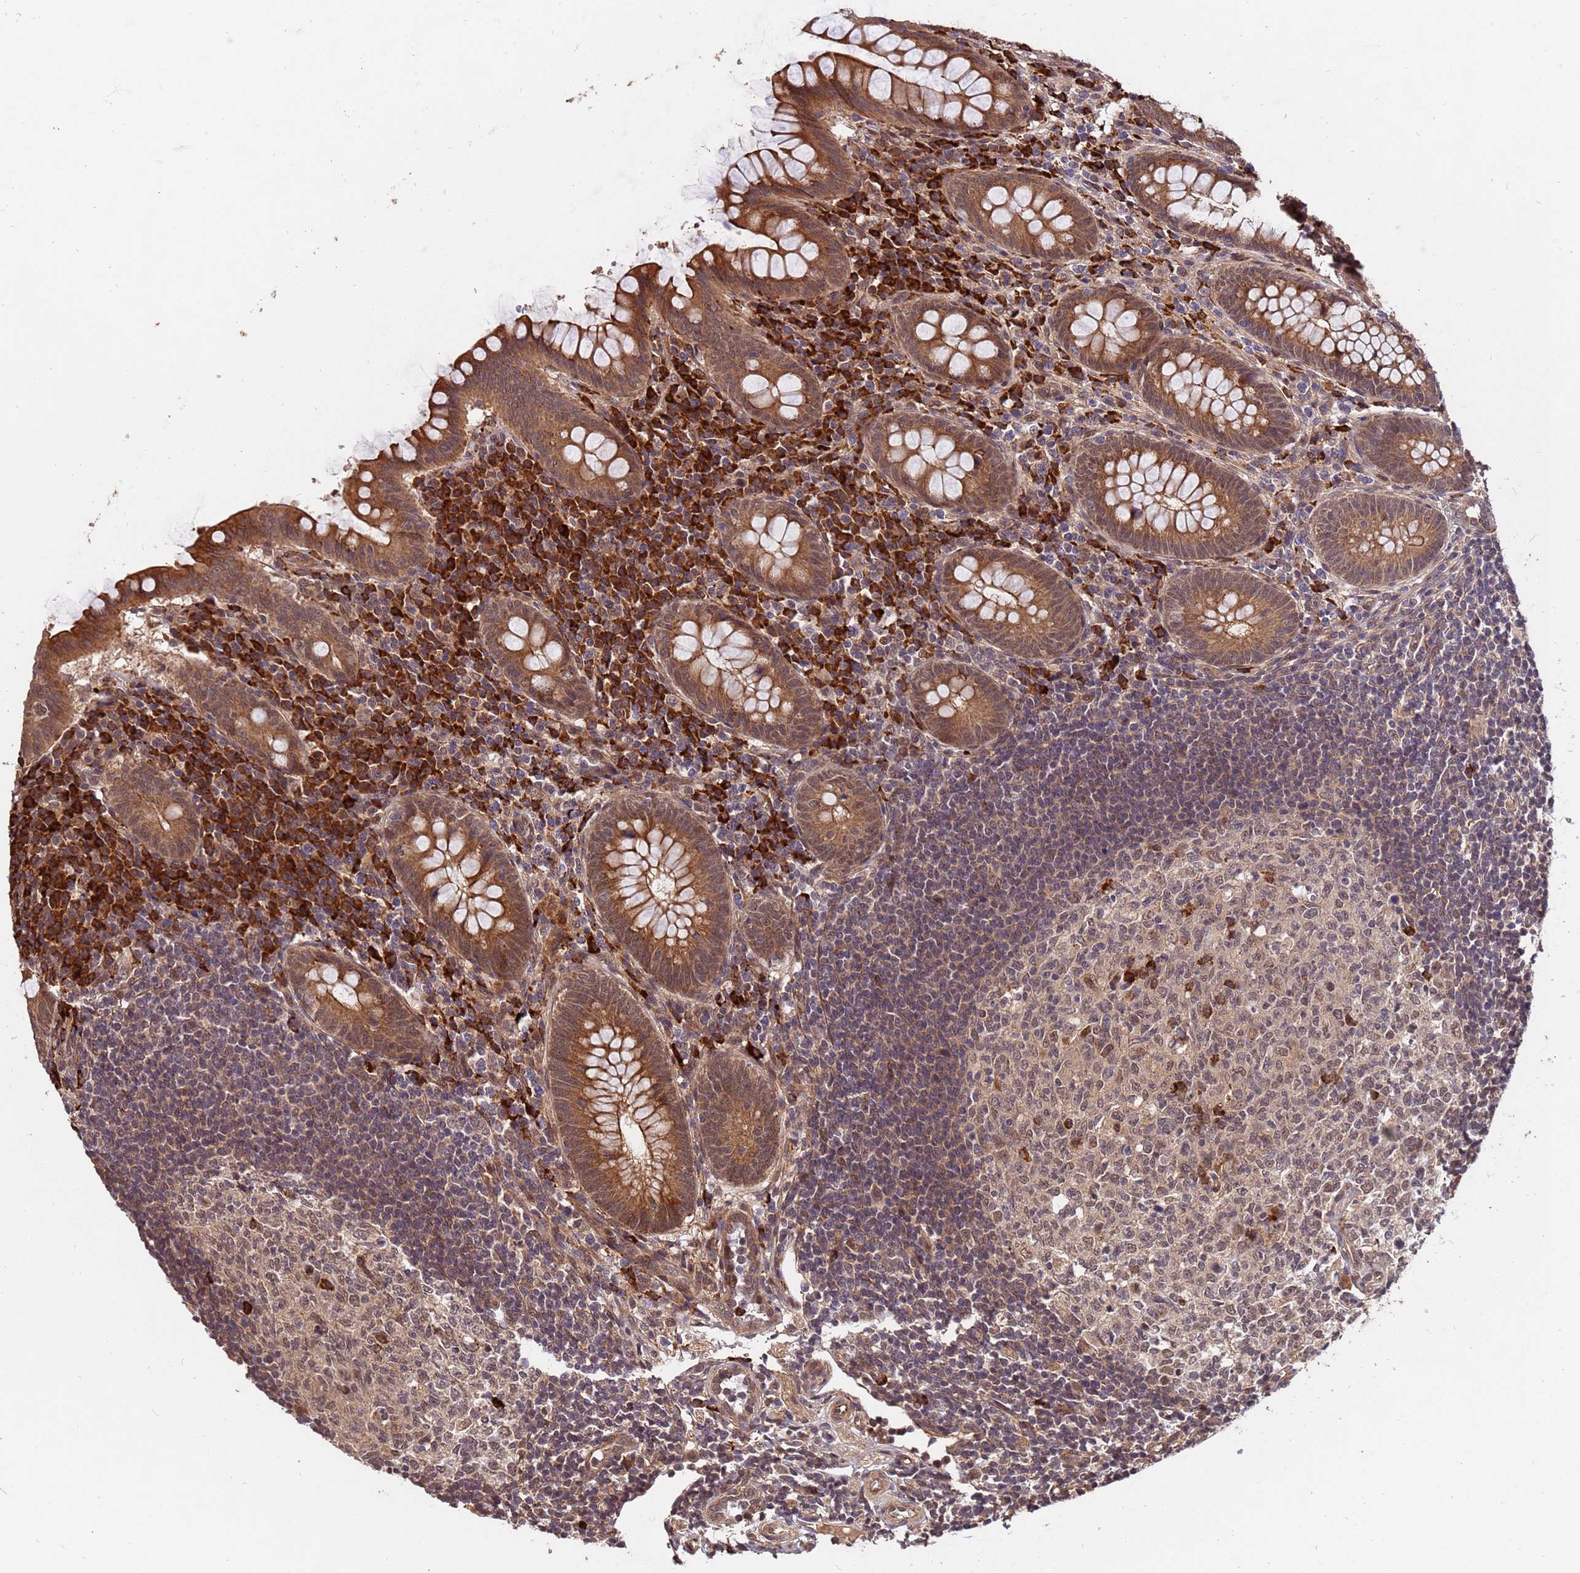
{"staining": {"intensity": "strong", "quantity": ">75%", "location": "cytoplasmic/membranous"}, "tissue": "appendix", "cell_type": "Glandular cells", "image_type": "normal", "snomed": [{"axis": "morphology", "description": "Normal tissue, NOS"}, {"axis": "topography", "description": "Appendix"}], "caption": "Immunohistochemical staining of normal human appendix displays >75% levels of strong cytoplasmic/membranous protein staining in approximately >75% of glandular cells.", "gene": "ZNF619", "patient": {"sex": "female", "age": 33}}